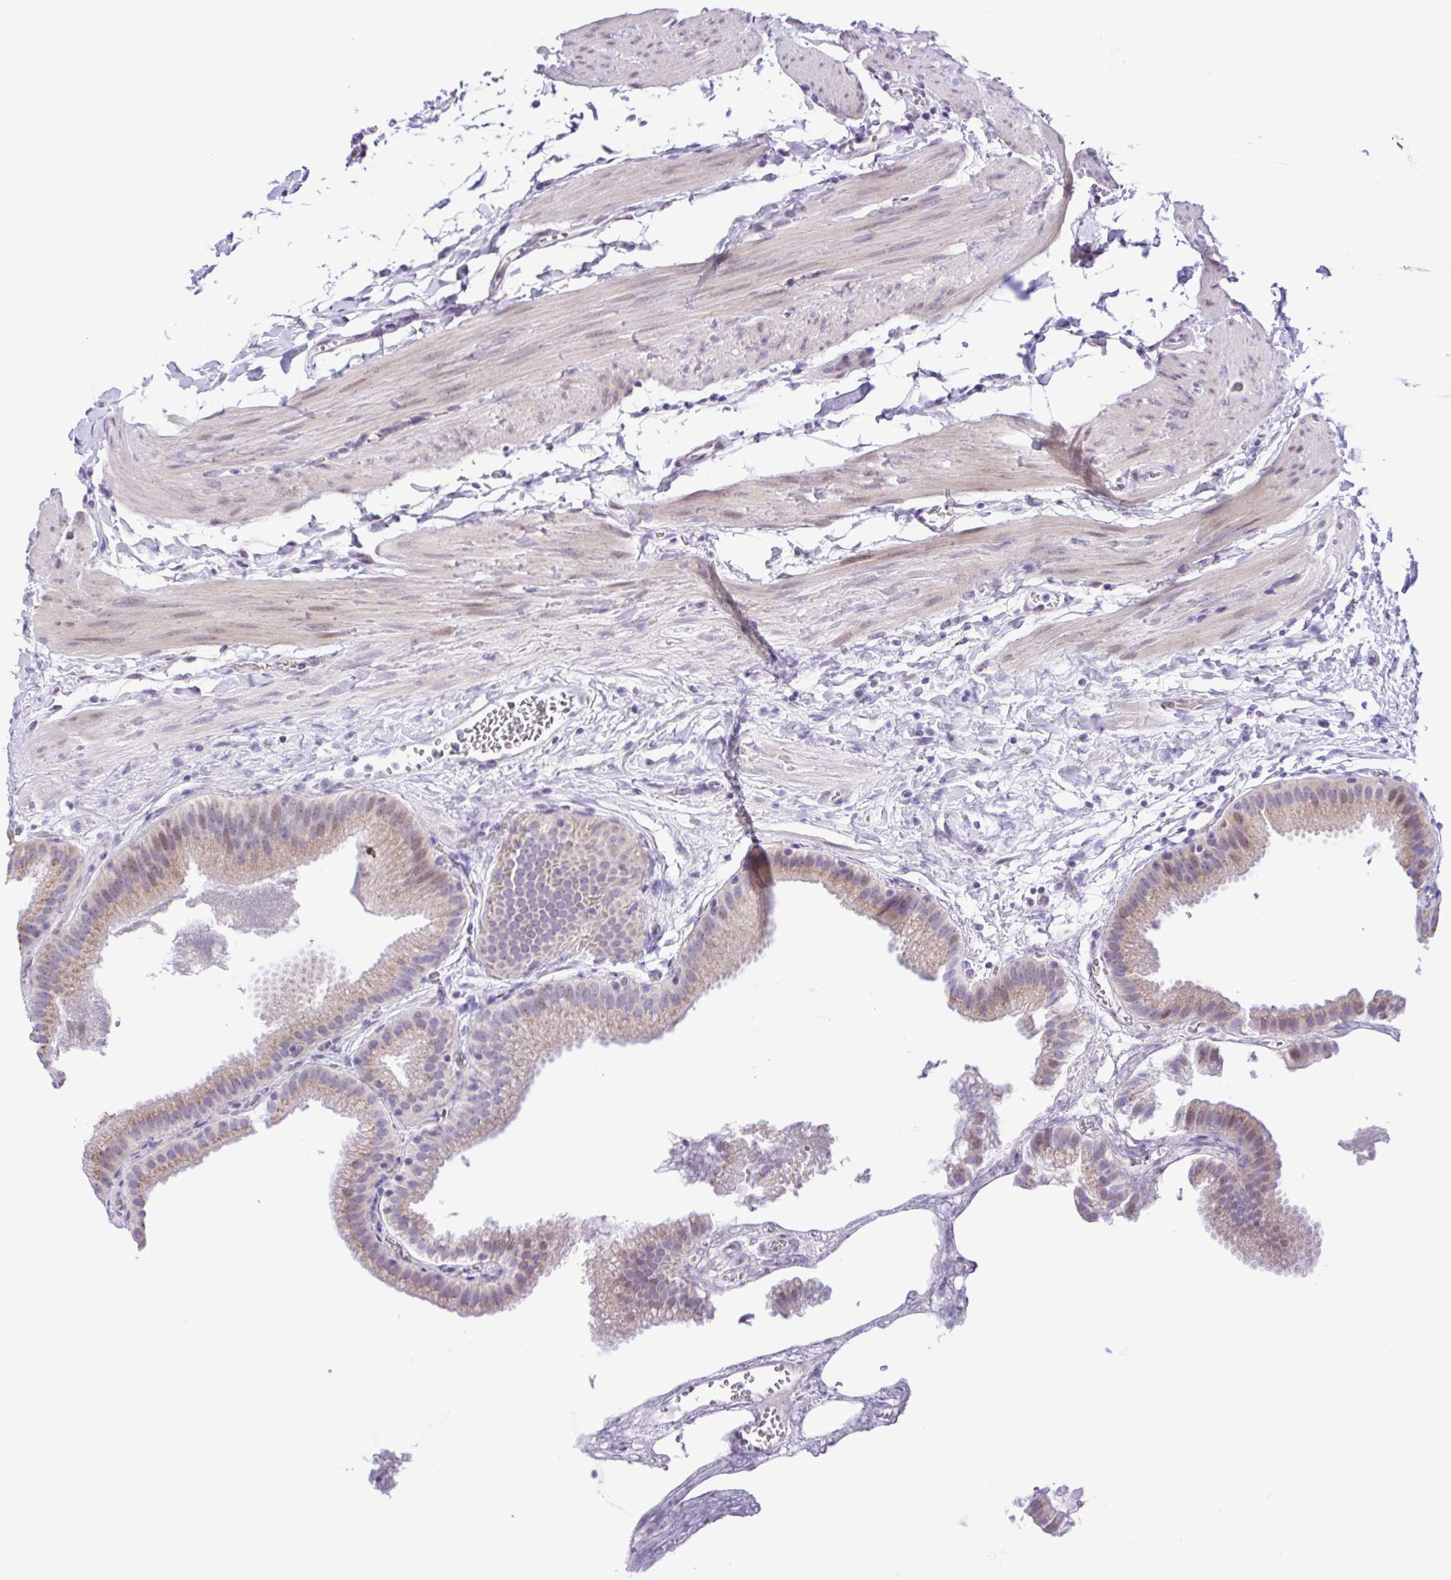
{"staining": {"intensity": "weak", "quantity": "<25%", "location": "cytoplasmic/membranous,nuclear"}, "tissue": "gallbladder", "cell_type": "Glandular cells", "image_type": "normal", "snomed": [{"axis": "morphology", "description": "Normal tissue, NOS"}, {"axis": "topography", "description": "Gallbladder"}], "caption": "Photomicrograph shows no protein positivity in glandular cells of unremarkable gallbladder. Nuclei are stained in blue.", "gene": "ENSG00000286022", "patient": {"sex": "female", "age": 63}}